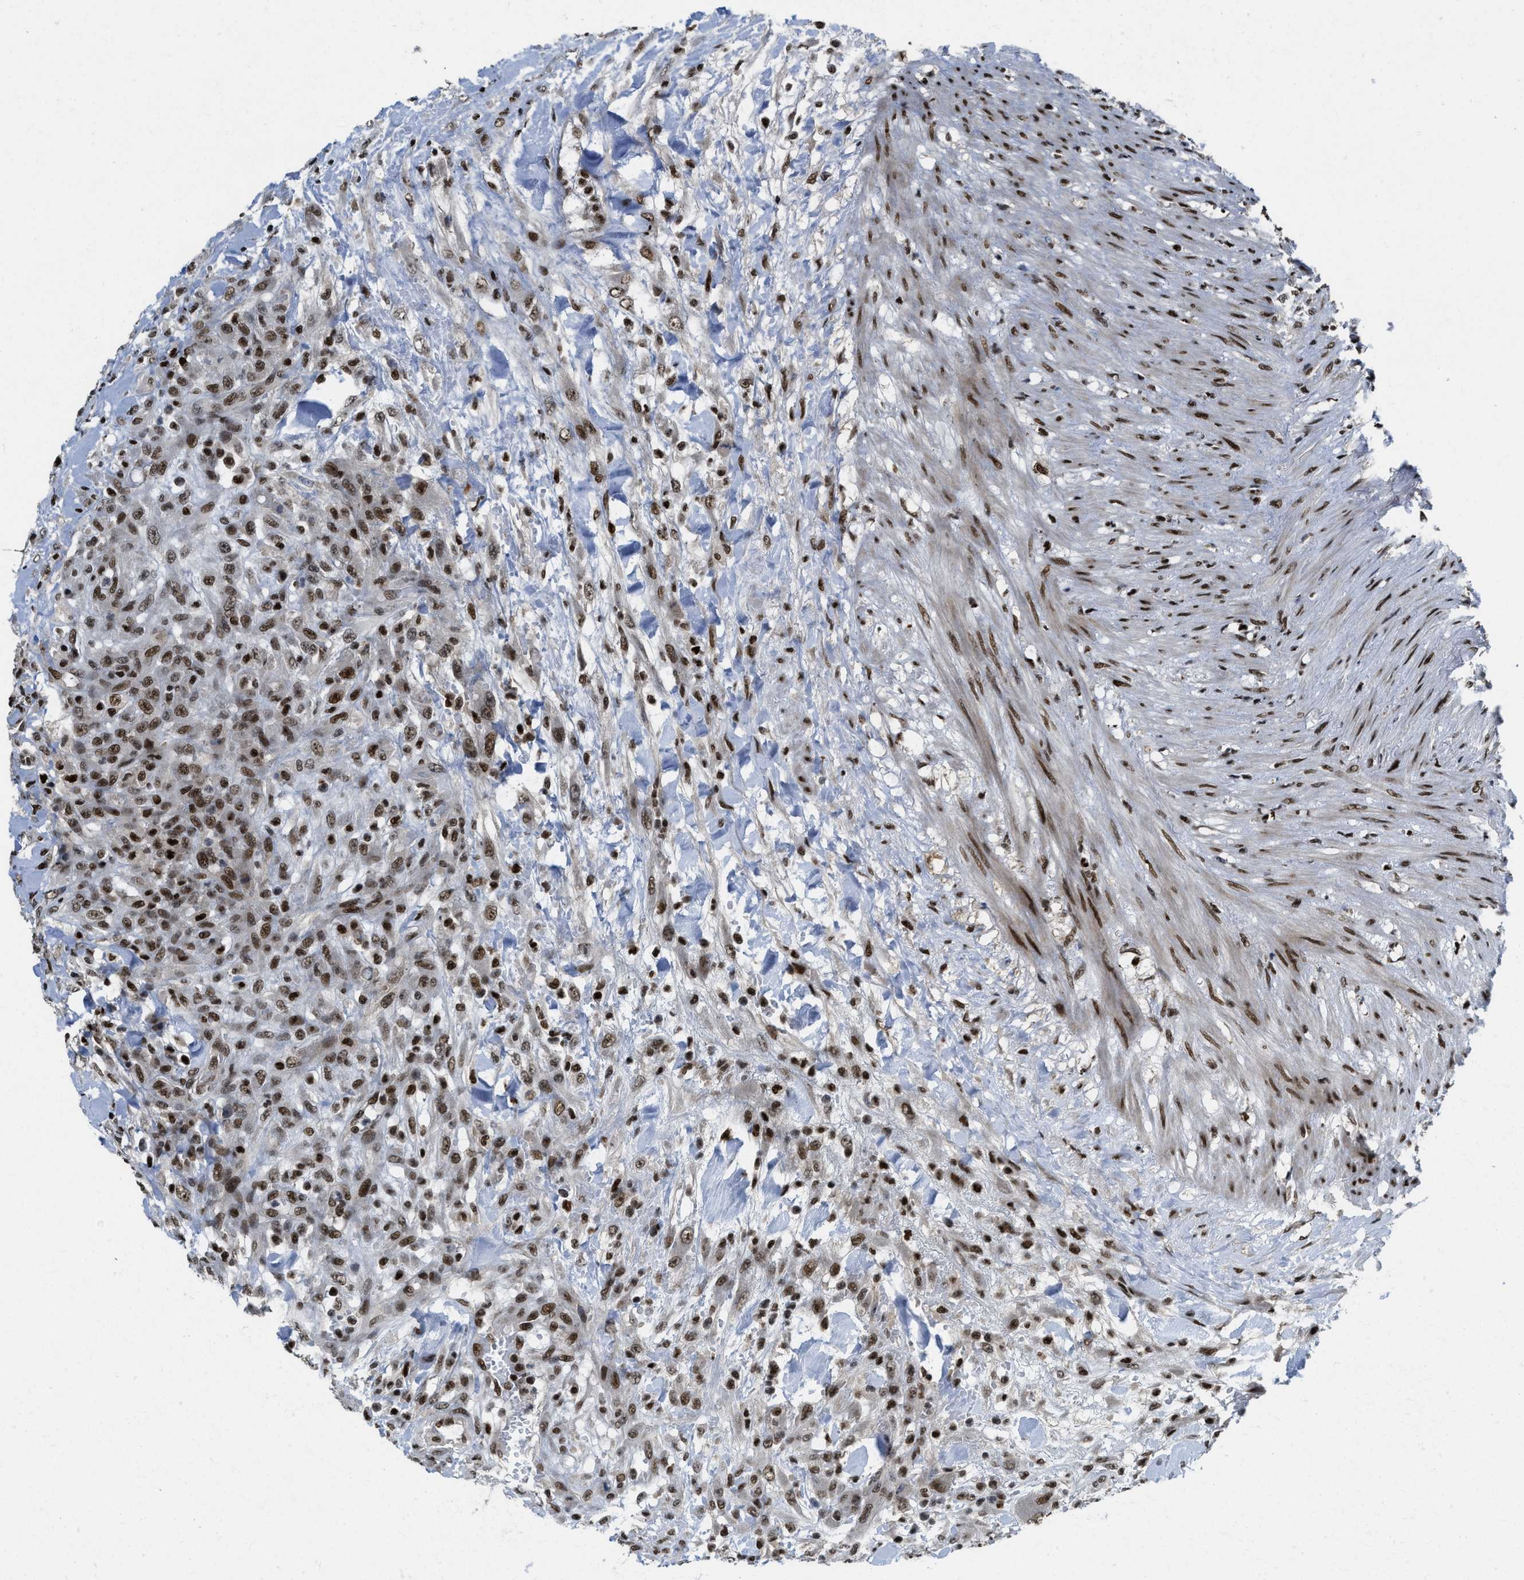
{"staining": {"intensity": "moderate", "quantity": "25%-75%", "location": "nuclear"}, "tissue": "testis cancer", "cell_type": "Tumor cells", "image_type": "cancer", "snomed": [{"axis": "morphology", "description": "Seminoma, NOS"}, {"axis": "topography", "description": "Testis"}], "caption": "This image reveals testis cancer (seminoma) stained with immunohistochemistry (IHC) to label a protein in brown. The nuclear of tumor cells show moderate positivity for the protein. Nuclei are counter-stained blue.", "gene": "RFX5", "patient": {"sex": "male", "age": 59}}